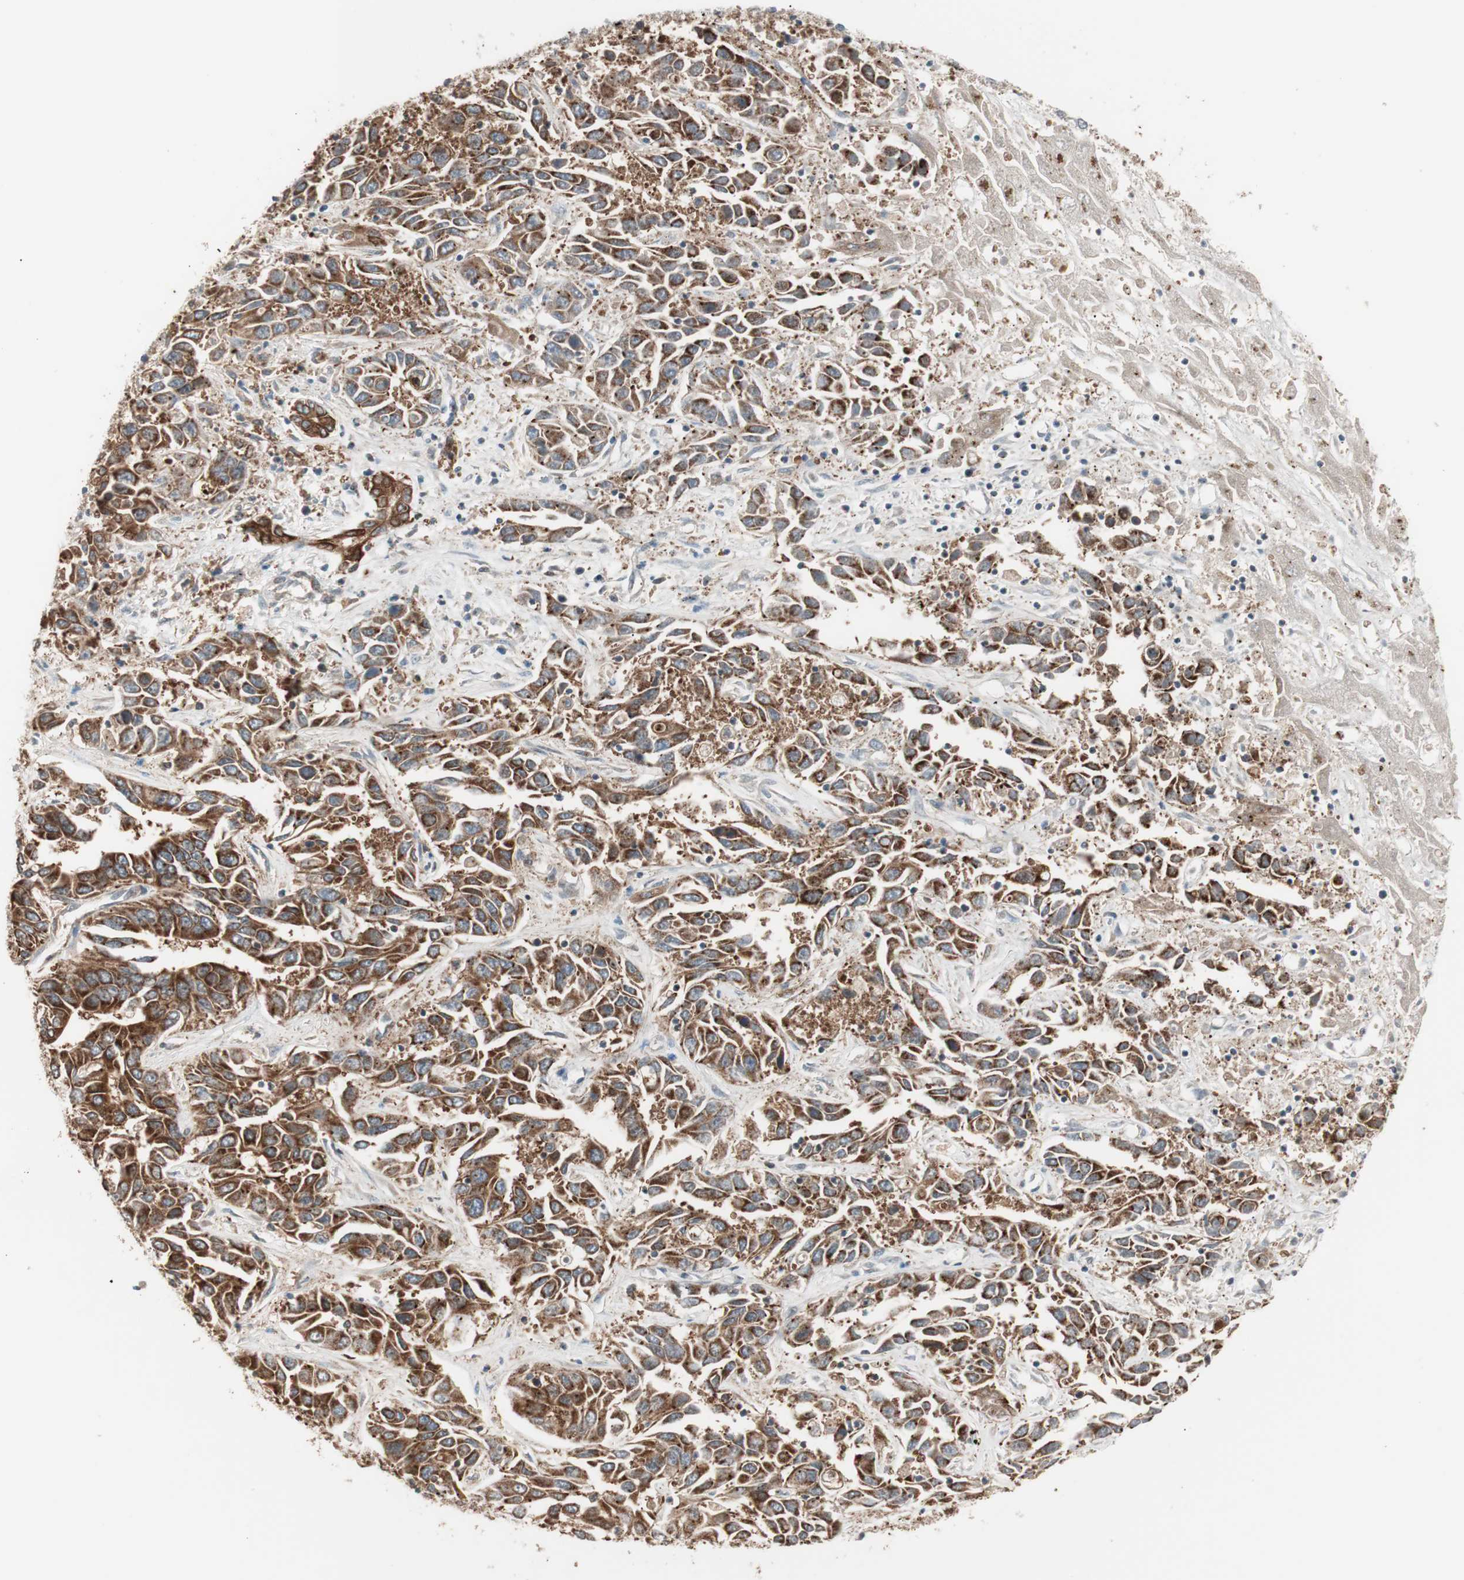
{"staining": {"intensity": "moderate", "quantity": ">75%", "location": "cytoplasmic/membranous"}, "tissue": "liver cancer", "cell_type": "Tumor cells", "image_type": "cancer", "snomed": [{"axis": "morphology", "description": "Cholangiocarcinoma"}, {"axis": "topography", "description": "Liver"}], "caption": "Moderate cytoplasmic/membranous staining for a protein is appreciated in approximately >75% of tumor cells of liver cancer (cholangiocarcinoma) using immunohistochemistry (IHC).", "gene": "FBXO5", "patient": {"sex": "female", "age": 52}}